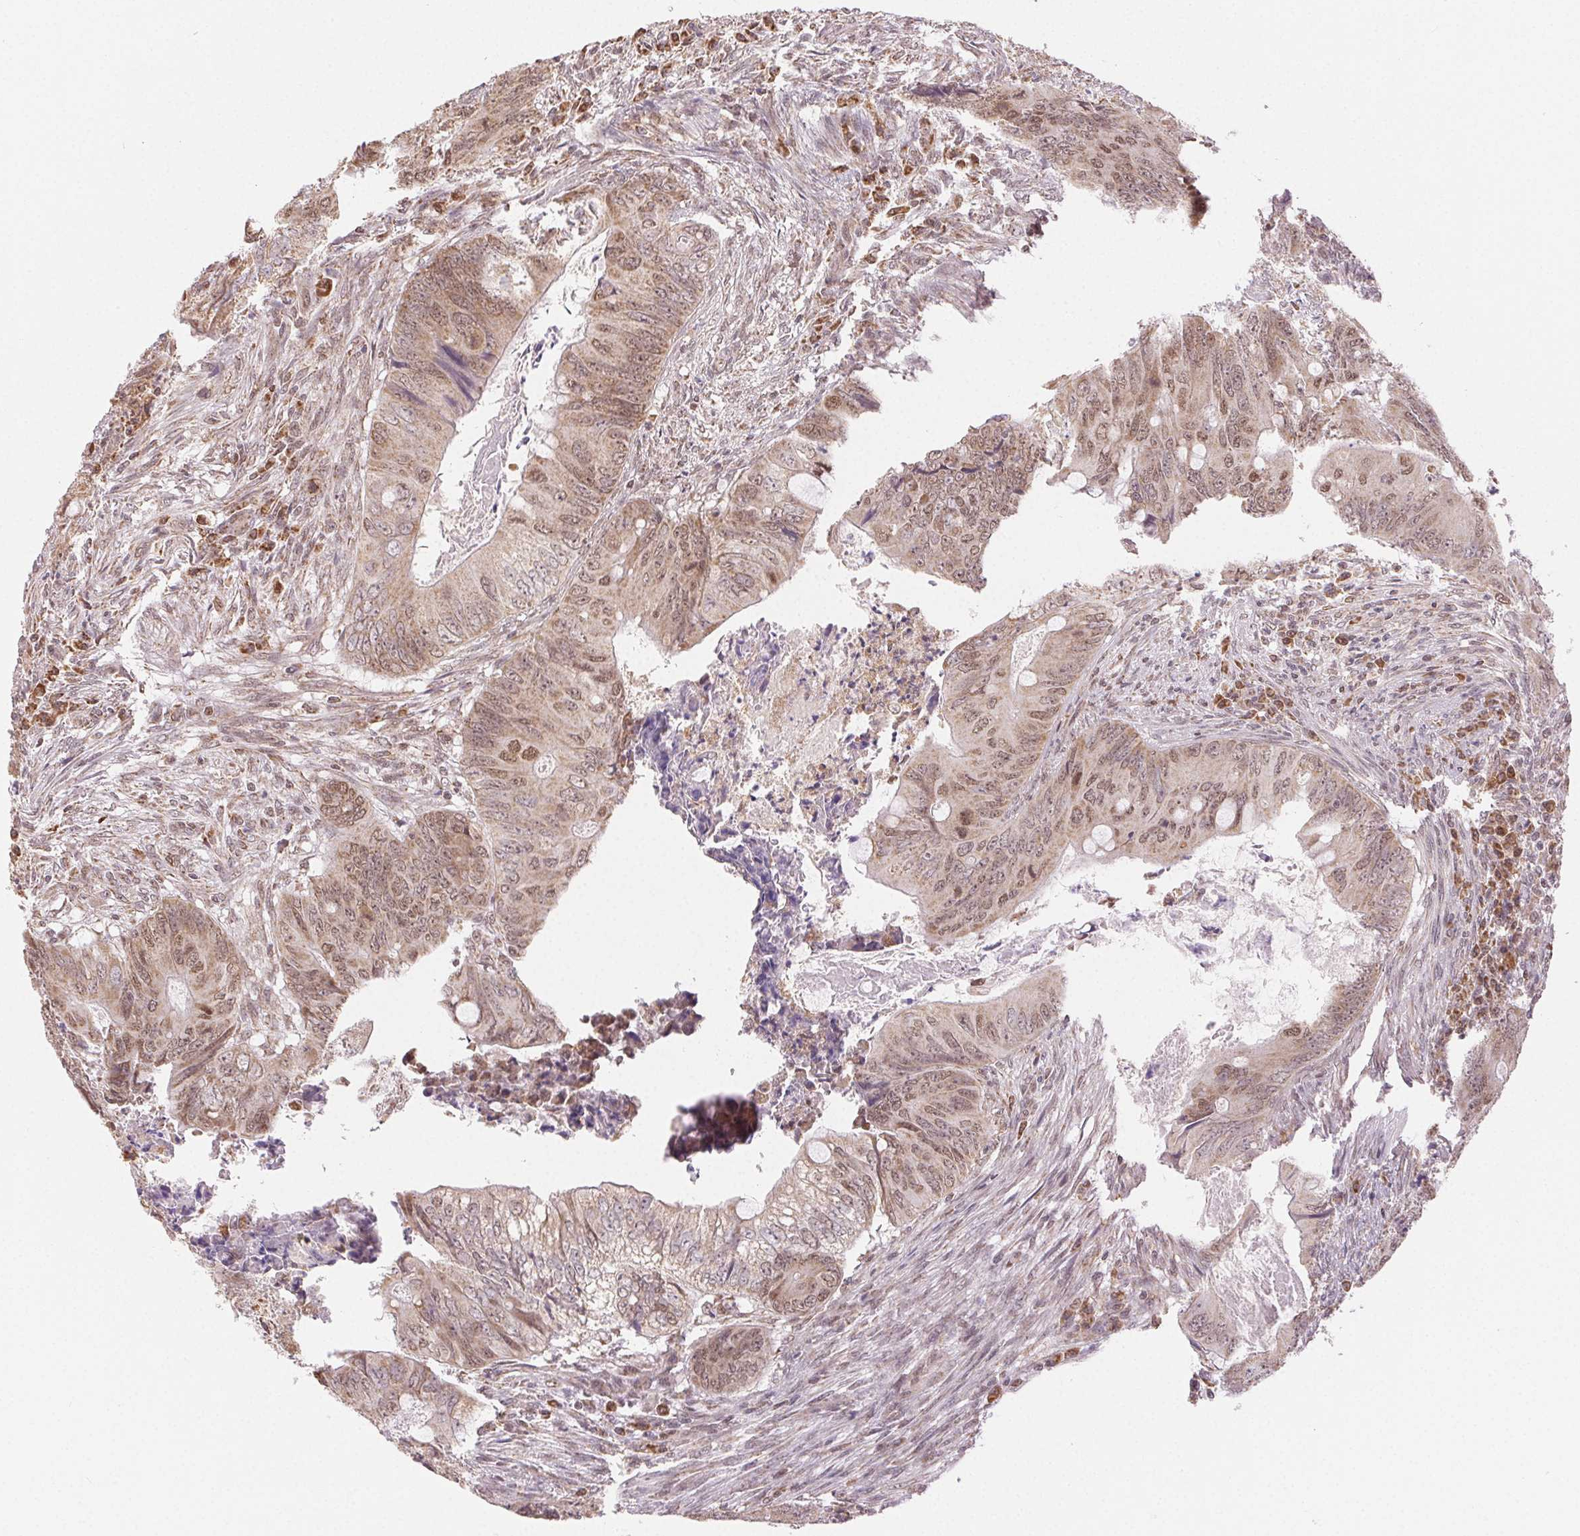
{"staining": {"intensity": "moderate", "quantity": ">75%", "location": "nuclear"}, "tissue": "colorectal cancer", "cell_type": "Tumor cells", "image_type": "cancer", "snomed": [{"axis": "morphology", "description": "Adenocarcinoma, NOS"}, {"axis": "topography", "description": "Colon"}], "caption": "This photomicrograph displays immunohistochemistry (IHC) staining of human colorectal cancer (adenocarcinoma), with medium moderate nuclear staining in about >75% of tumor cells.", "gene": "PIWIL4", "patient": {"sex": "female", "age": 74}}